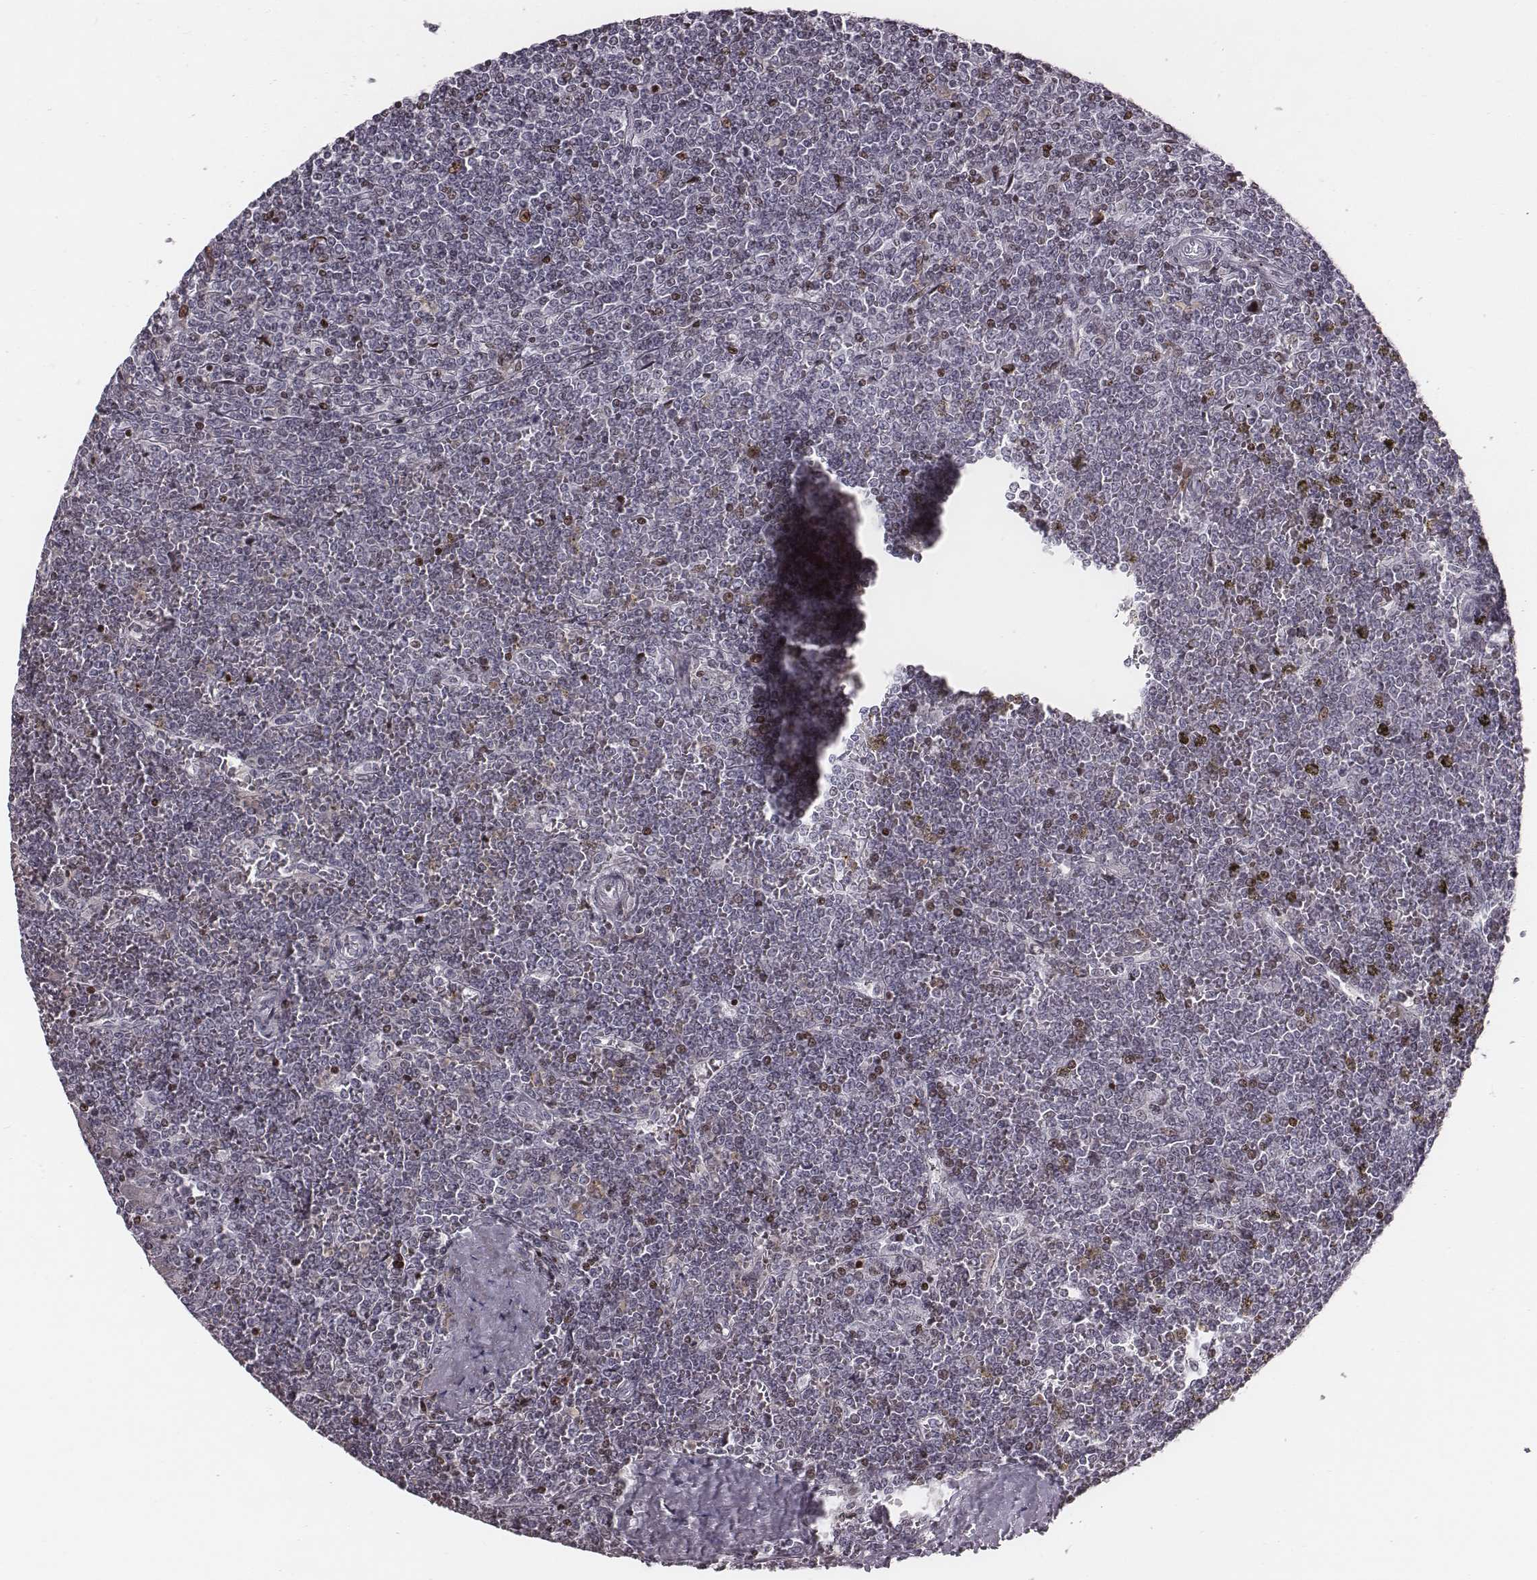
{"staining": {"intensity": "weak", "quantity": "<25%", "location": "nuclear"}, "tissue": "lymphoma", "cell_type": "Tumor cells", "image_type": "cancer", "snomed": [{"axis": "morphology", "description": "Malignant lymphoma, non-Hodgkin's type, Low grade"}, {"axis": "topography", "description": "Spleen"}], "caption": "The image exhibits no staining of tumor cells in malignant lymphoma, non-Hodgkin's type (low-grade).", "gene": "NDC1", "patient": {"sex": "female", "age": 19}}